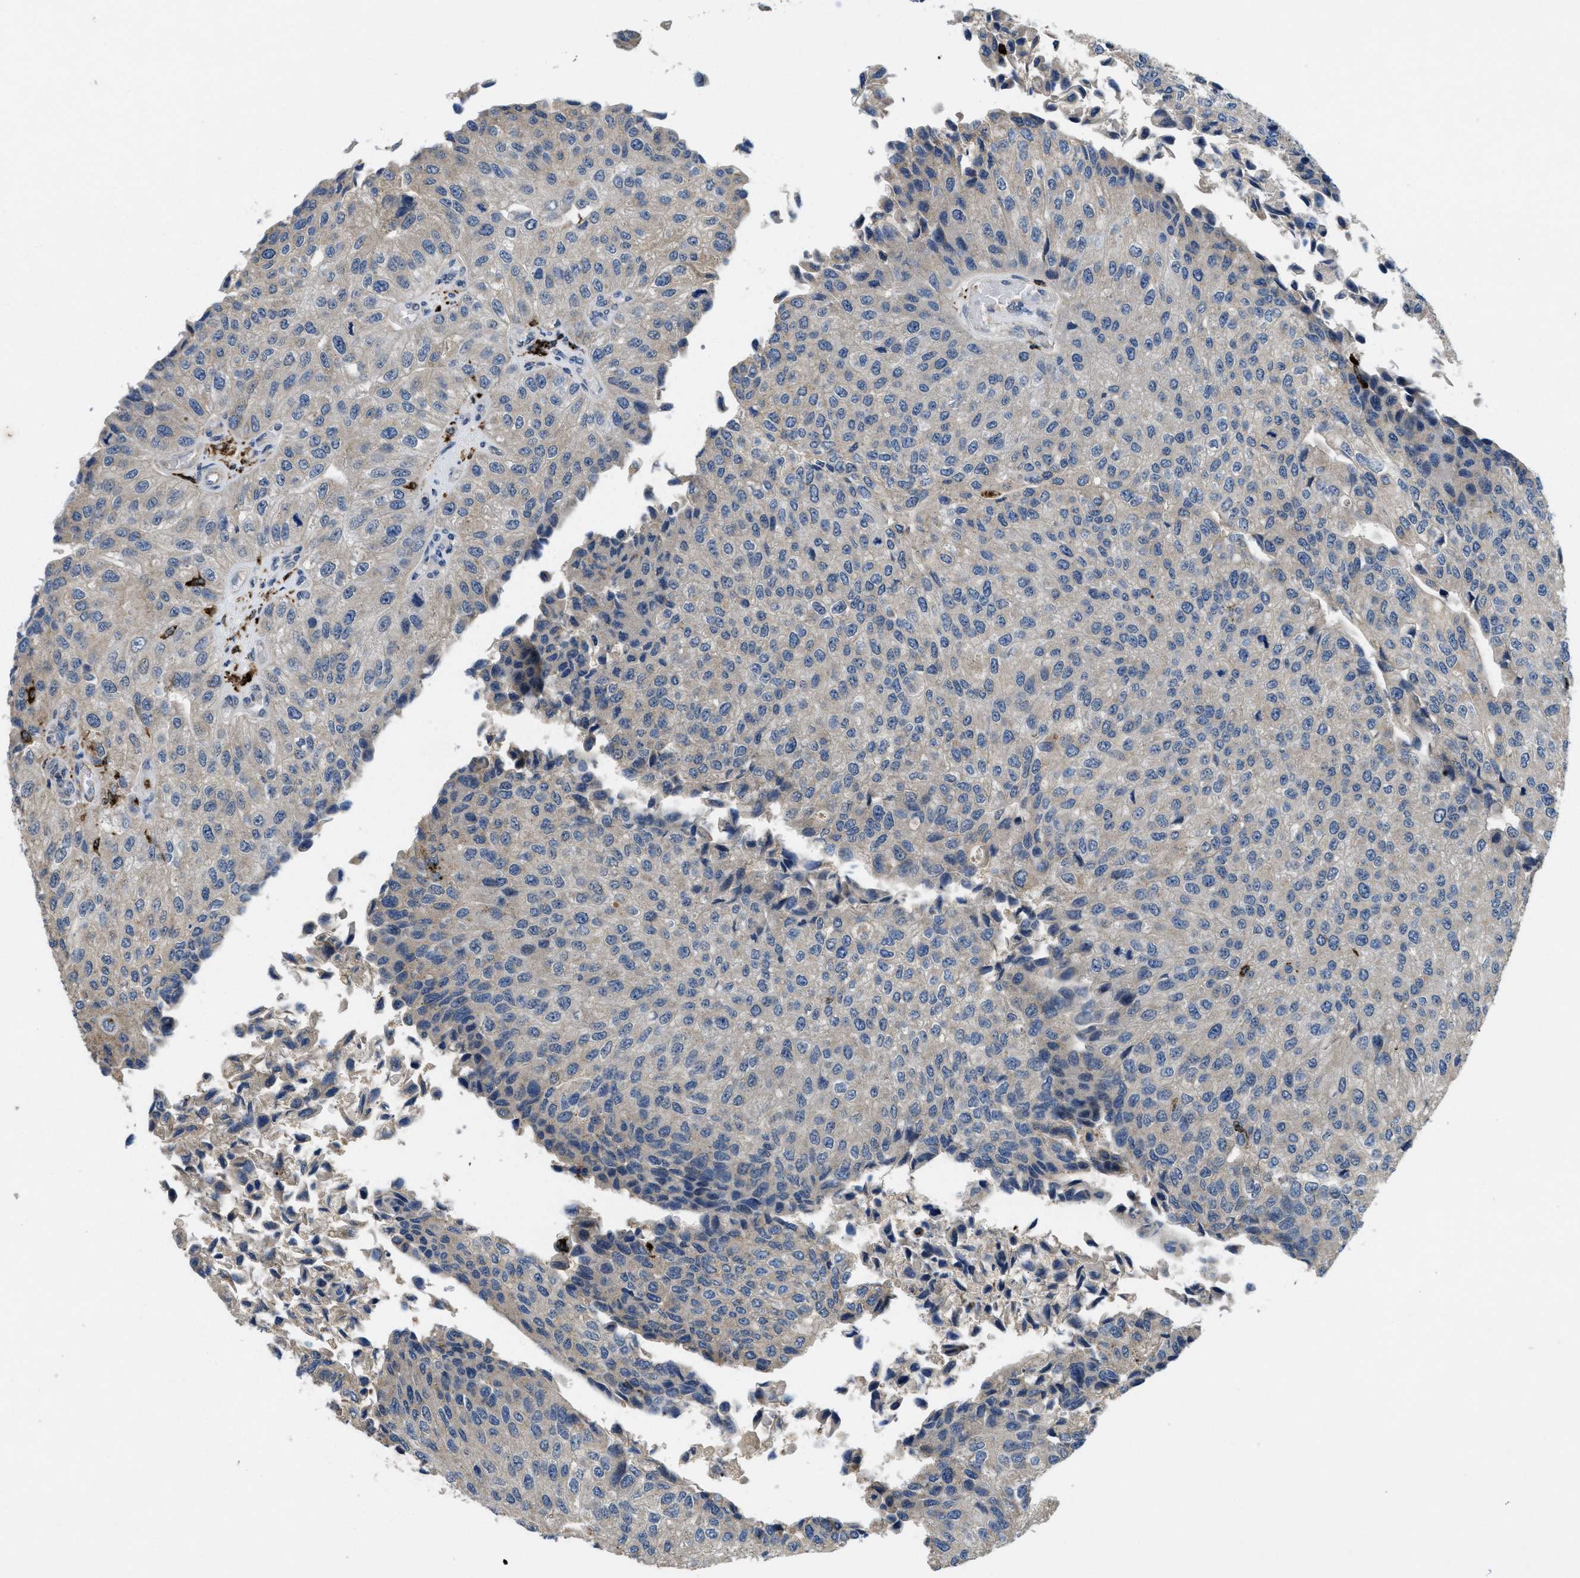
{"staining": {"intensity": "negative", "quantity": "none", "location": "none"}, "tissue": "urothelial cancer", "cell_type": "Tumor cells", "image_type": "cancer", "snomed": [{"axis": "morphology", "description": "Urothelial carcinoma, High grade"}, {"axis": "topography", "description": "Kidney"}, {"axis": "topography", "description": "Urinary bladder"}], "caption": "This is an IHC micrograph of urothelial cancer. There is no positivity in tumor cells.", "gene": "BMPR2", "patient": {"sex": "male", "age": 77}}